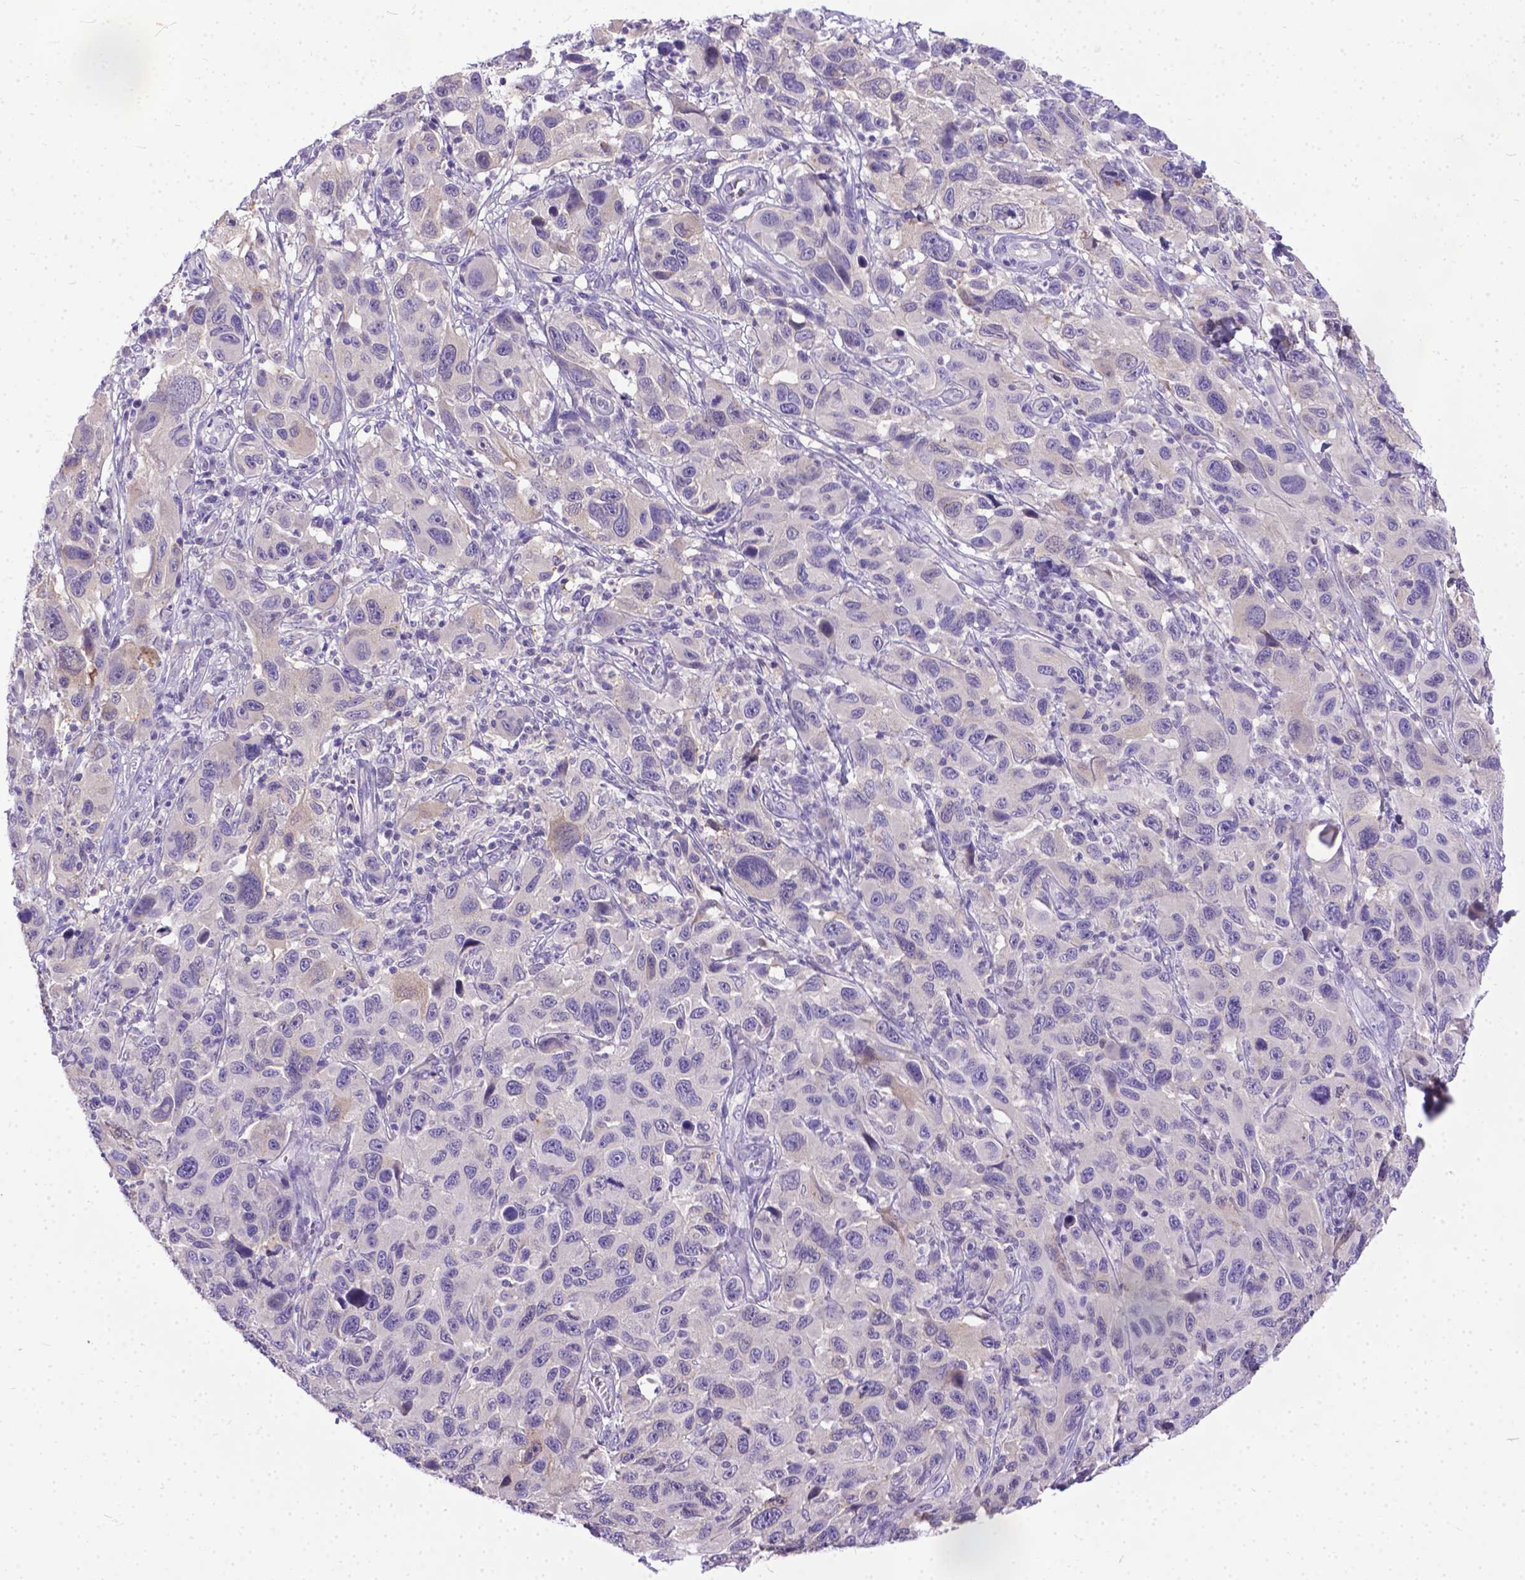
{"staining": {"intensity": "negative", "quantity": "none", "location": "none"}, "tissue": "melanoma", "cell_type": "Tumor cells", "image_type": "cancer", "snomed": [{"axis": "morphology", "description": "Malignant melanoma, NOS"}, {"axis": "topography", "description": "Skin"}], "caption": "This is an IHC image of human malignant melanoma. There is no staining in tumor cells.", "gene": "TTLL6", "patient": {"sex": "male", "age": 53}}